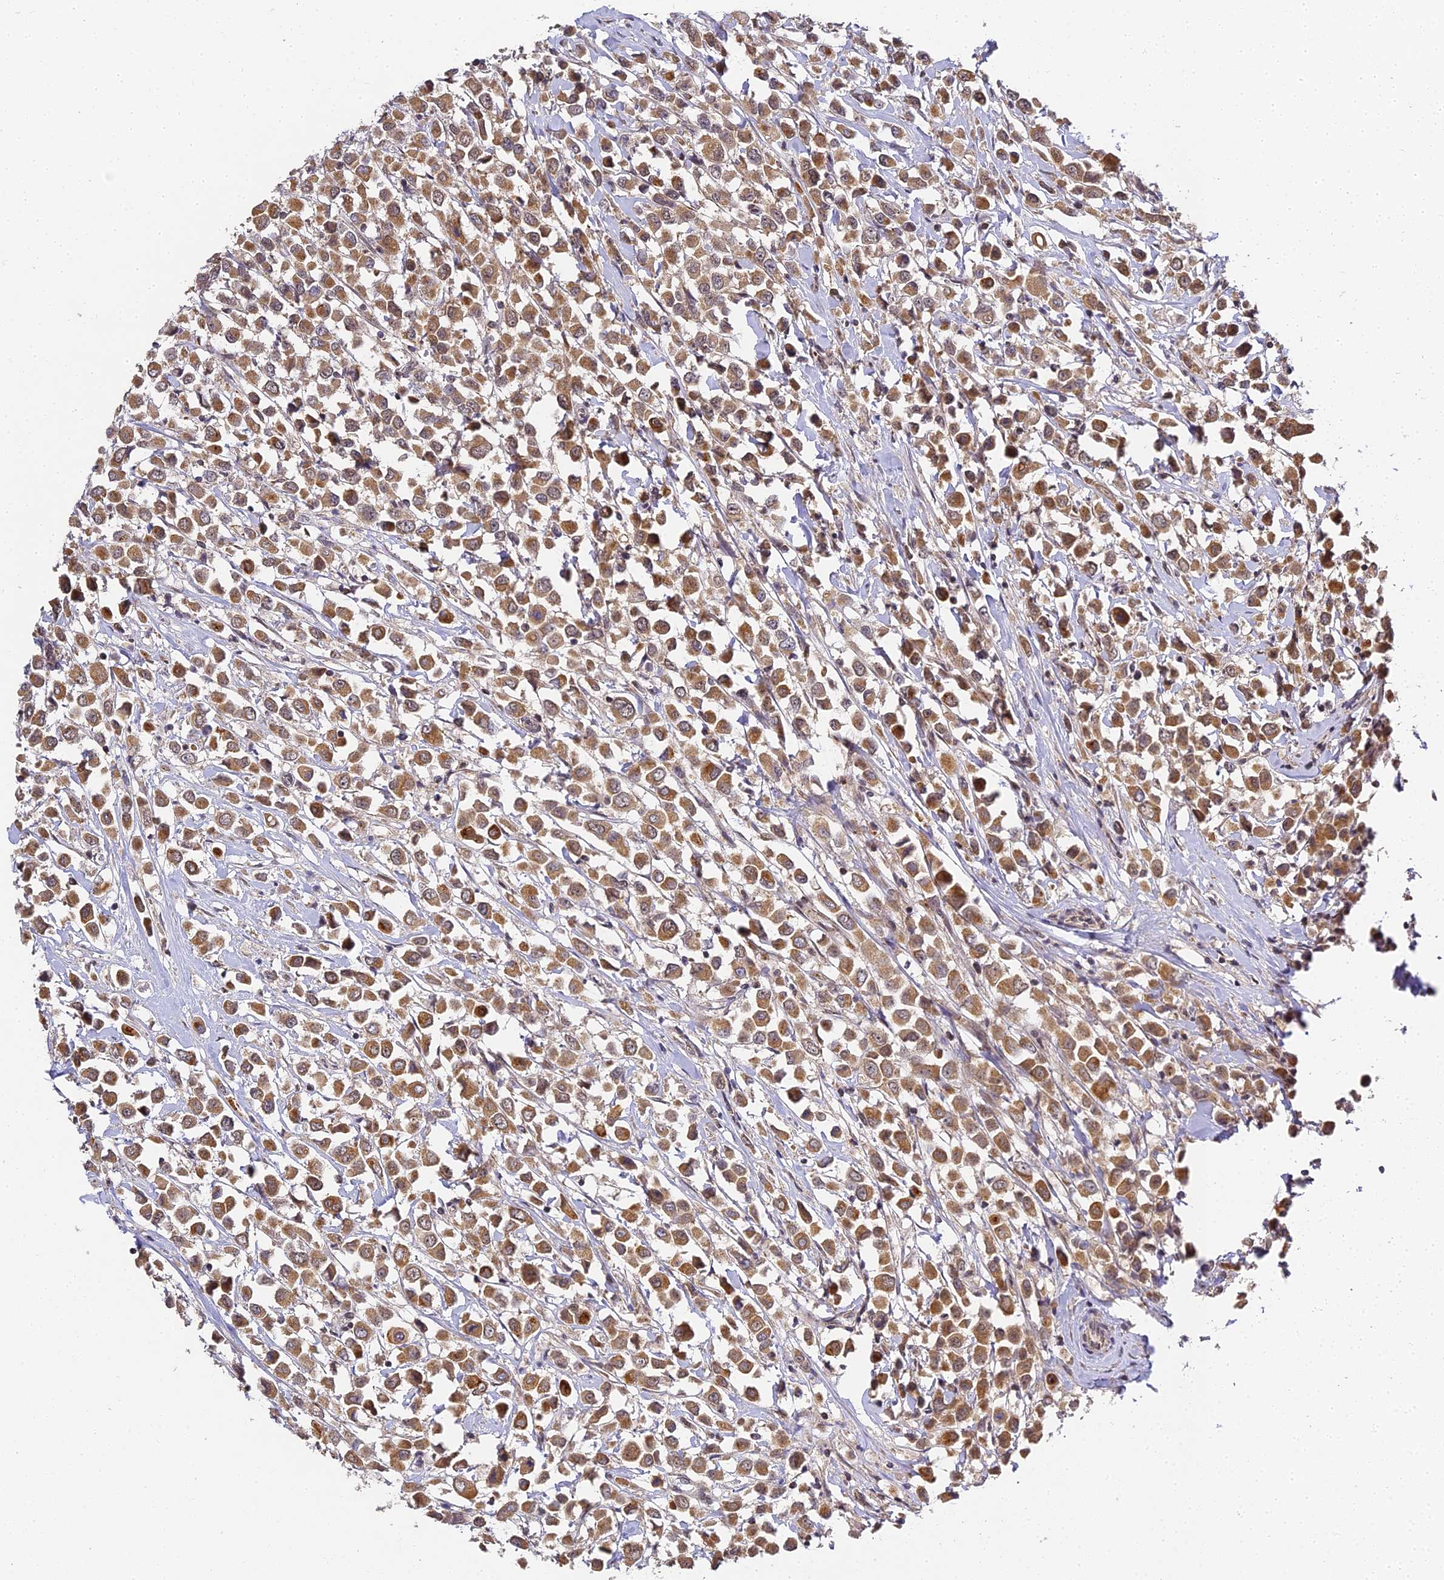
{"staining": {"intensity": "moderate", "quantity": ">75%", "location": "cytoplasmic/membranous,nuclear"}, "tissue": "breast cancer", "cell_type": "Tumor cells", "image_type": "cancer", "snomed": [{"axis": "morphology", "description": "Duct carcinoma"}, {"axis": "topography", "description": "Breast"}], "caption": "Breast intraductal carcinoma was stained to show a protein in brown. There is medium levels of moderate cytoplasmic/membranous and nuclear expression in approximately >75% of tumor cells.", "gene": "DNAAF10", "patient": {"sex": "female", "age": 61}}